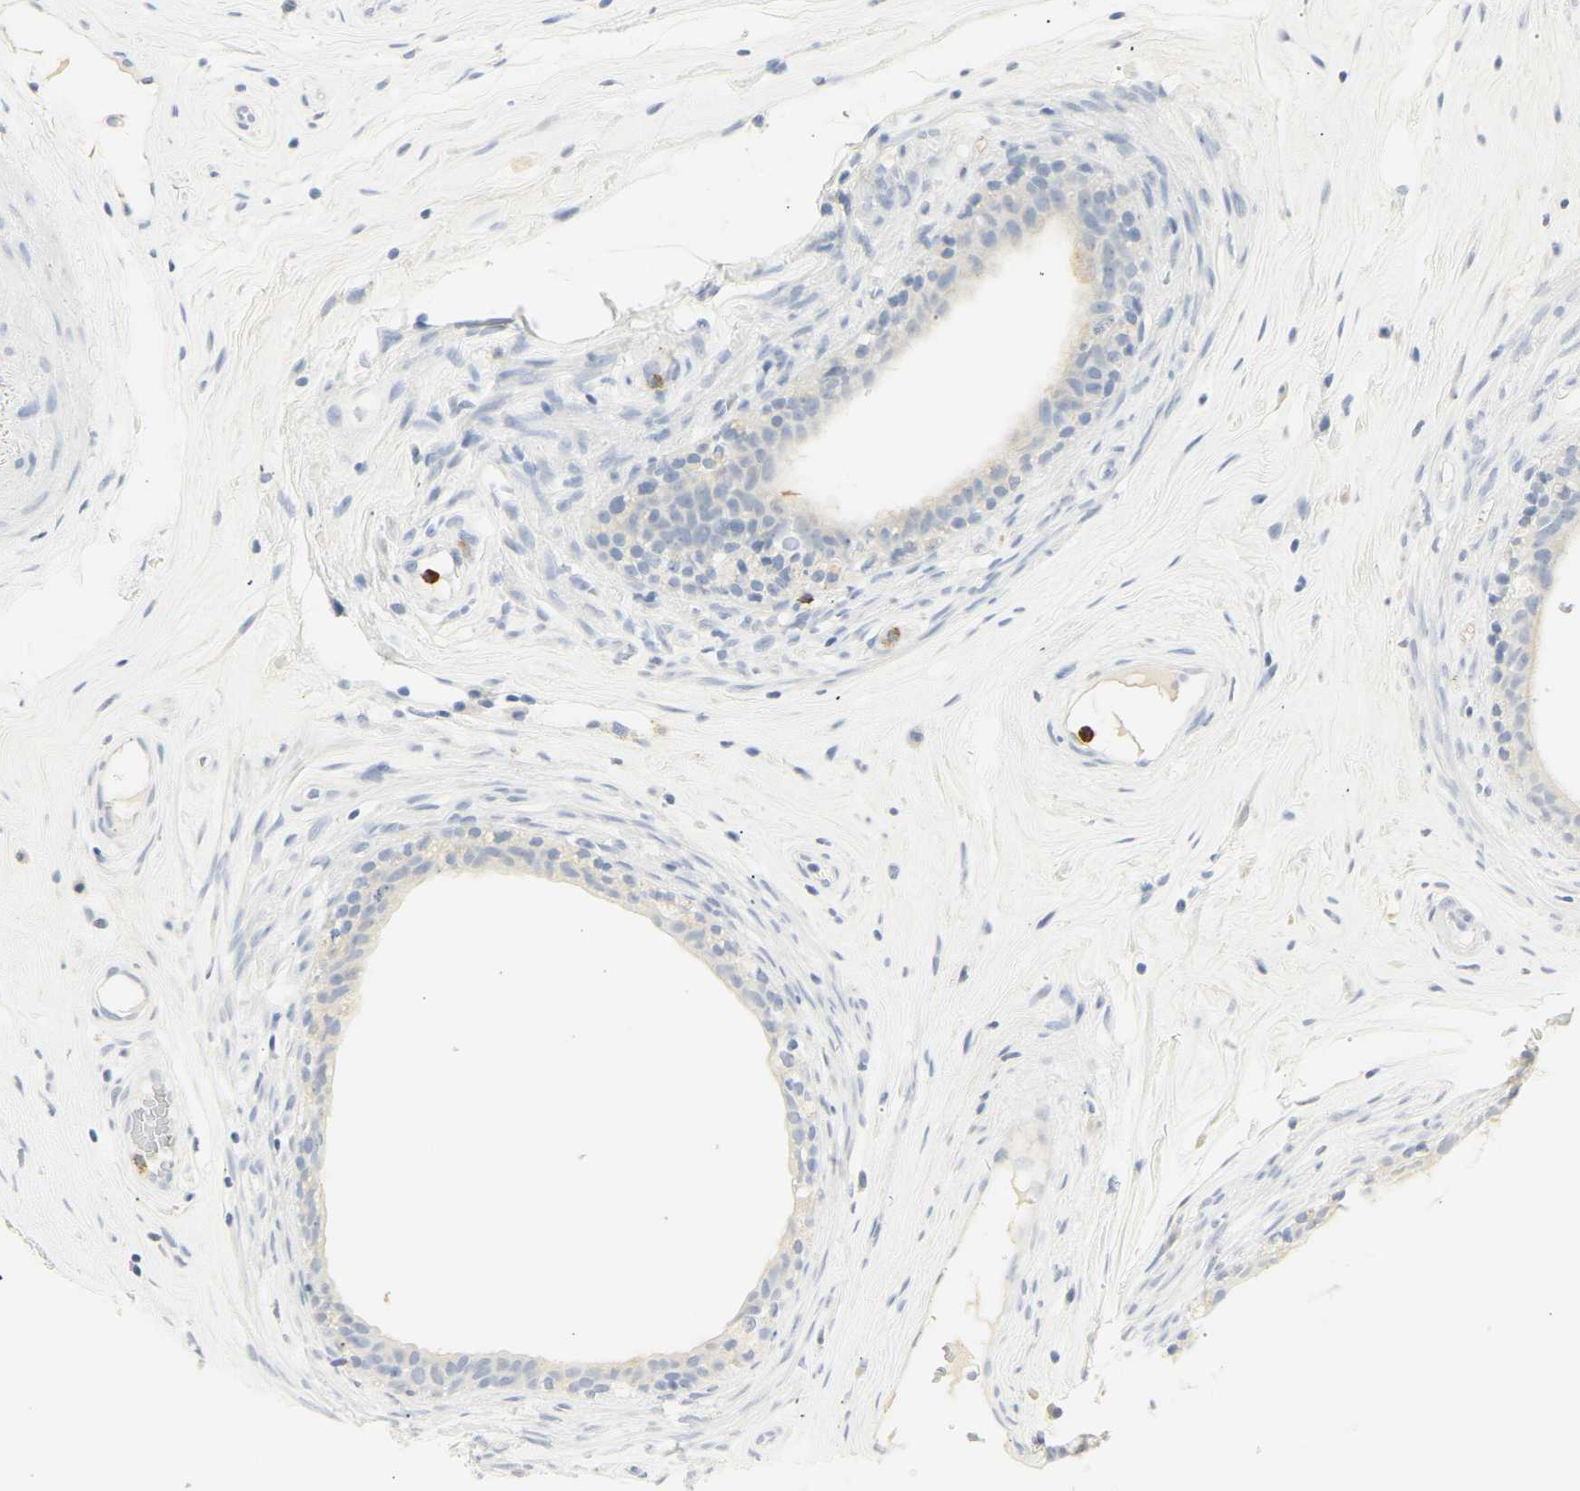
{"staining": {"intensity": "negative", "quantity": "none", "location": "none"}, "tissue": "epididymis", "cell_type": "Glandular cells", "image_type": "normal", "snomed": [{"axis": "morphology", "description": "Normal tissue, NOS"}, {"axis": "morphology", "description": "Inflammation, NOS"}, {"axis": "topography", "description": "Epididymis"}], "caption": "DAB immunohistochemical staining of benign human epididymis exhibits no significant expression in glandular cells. Nuclei are stained in blue.", "gene": "MPO", "patient": {"sex": "male", "age": 84}}